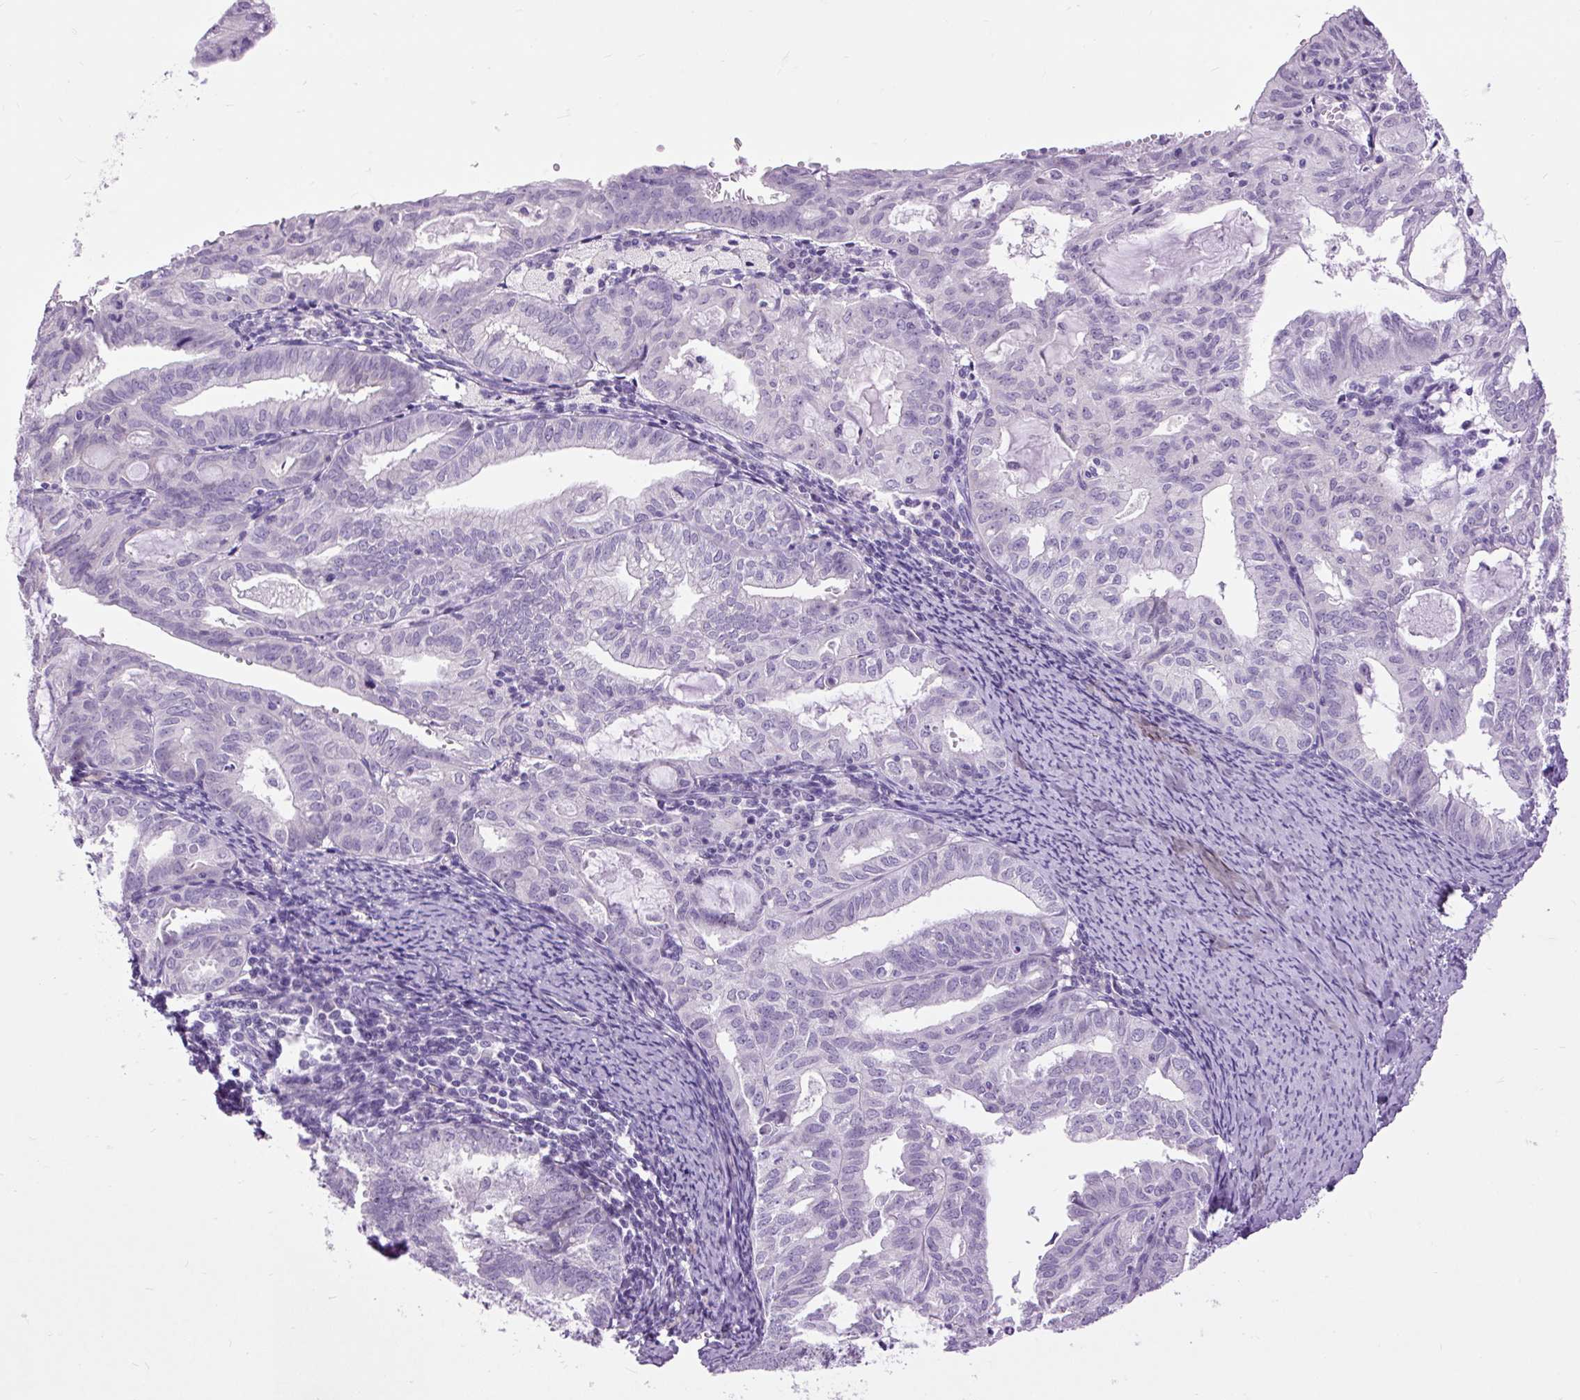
{"staining": {"intensity": "negative", "quantity": "none", "location": "none"}, "tissue": "endometrial cancer", "cell_type": "Tumor cells", "image_type": "cancer", "snomed": [{"axis": "morphology", "description": "Adenocarcinoma, NOS"}, {"axis": "topography", "description": "Endometrium"}], "caption": "Endometrial cancer (adenocarcinoma) was stained to show a protein in brown. There is no significant staining in tumor cells. (Stains: DAB (3,3'-diaminobenzidine) IHC with hematoxylin counter stain, Microscopy: brightfield microscopy at high magnification).", "gene": "FABP7", "patient": {"sex": "female", "age": 70}}